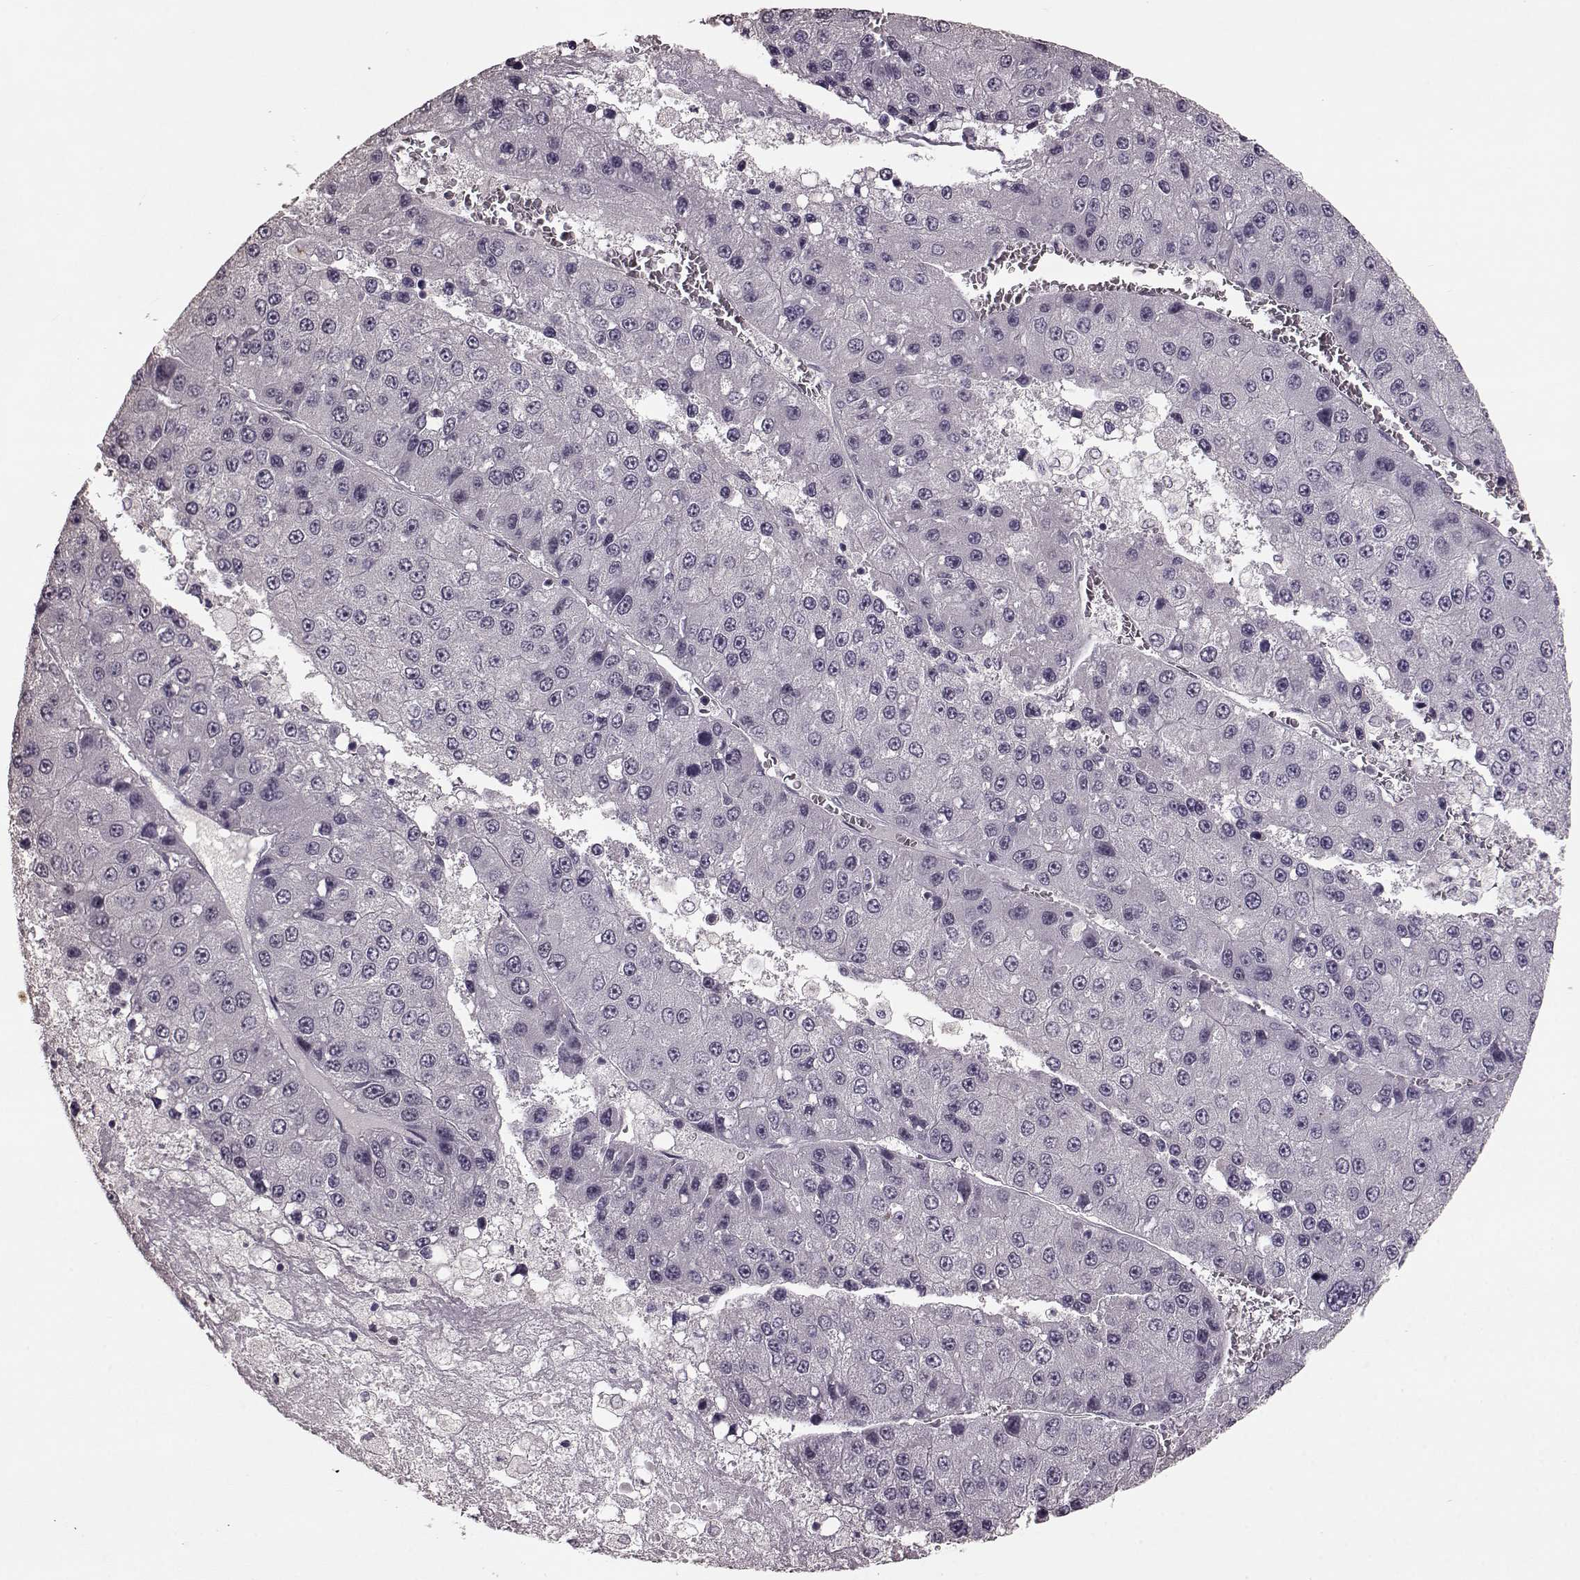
{"staining": {"intensity": "negative", "quantity": "none", "location": "none"}, "tissue": "liver cancer", "cell_type": "Tumor cells", "image_type": "cancer", "snomed": [{"axis": "morphology", "description": "Carcinoma, Hepatocellular, NOS"}, {"axis": "topography", "description": "Liver"}], "caption": "Hepatocellular carcinoma (liver) was stained to show a protein in brown. There is no significant staining in tumor cells. (Brightfield microscopy of DAB immunohistochemistry (IHC) at high magnification).", "gene": "SLC52A3", "patient": {"sex": "female", "age": 73}}